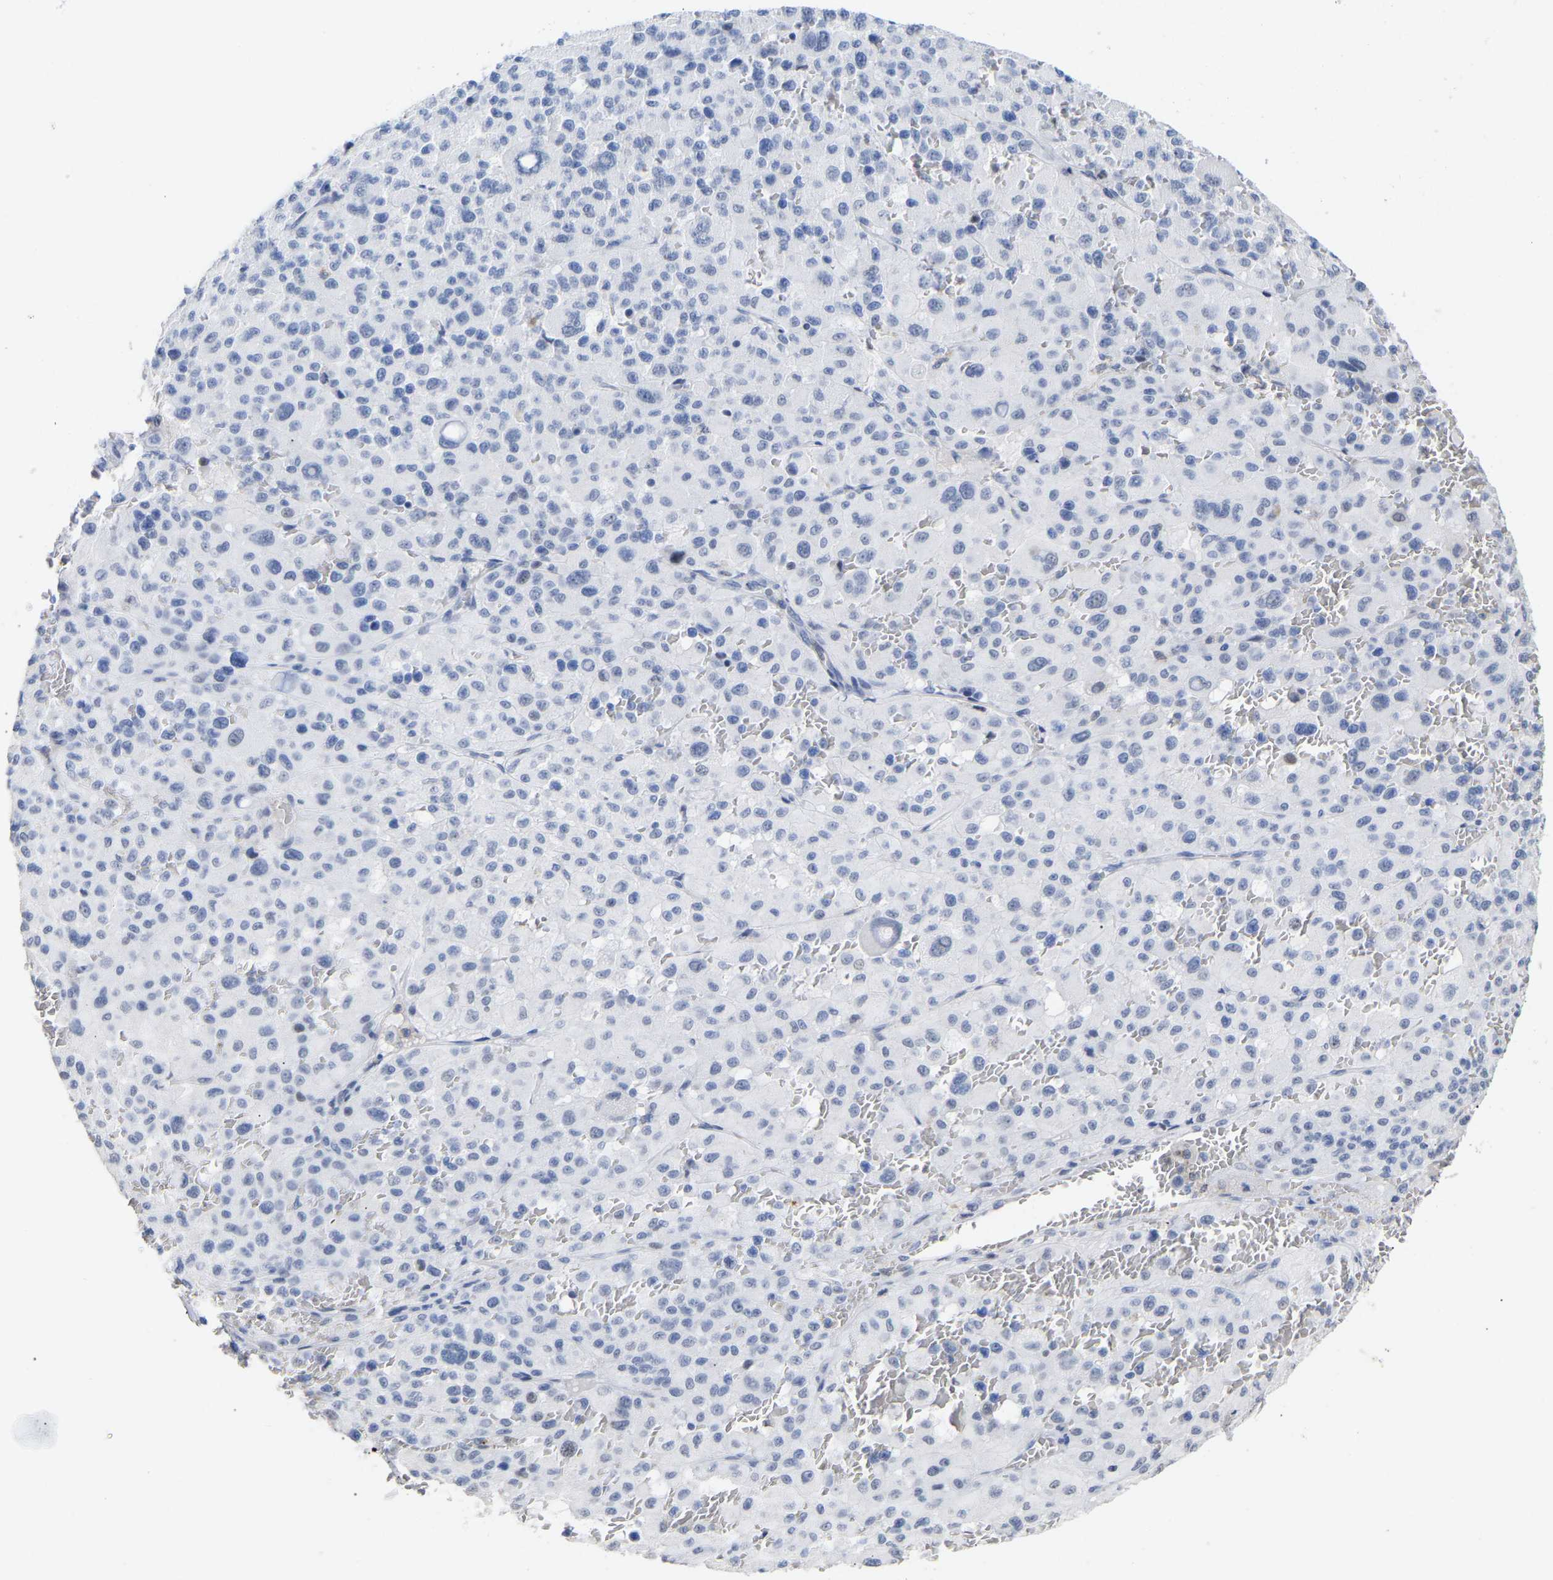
{"staining": {"intensity": "negative", "quantity": "none", "location": "none"}, "tissue": "melanoma", "cell_type": "Tumor cells", "image_type": "cancer", "snomed": [{"axis": "morphology", "description": "Malignant melanoma, Metastatic site"}, {"axis": "topography", "description": "Skin"}], "caption": "IHC image of neoplastic tissue: human malignant melanoma (metastatic site) stained with DAB exhibits no significant protein staining in tumor cells.", "gene": "AMPH", "patient": {"sex": "female", "age": 74}}